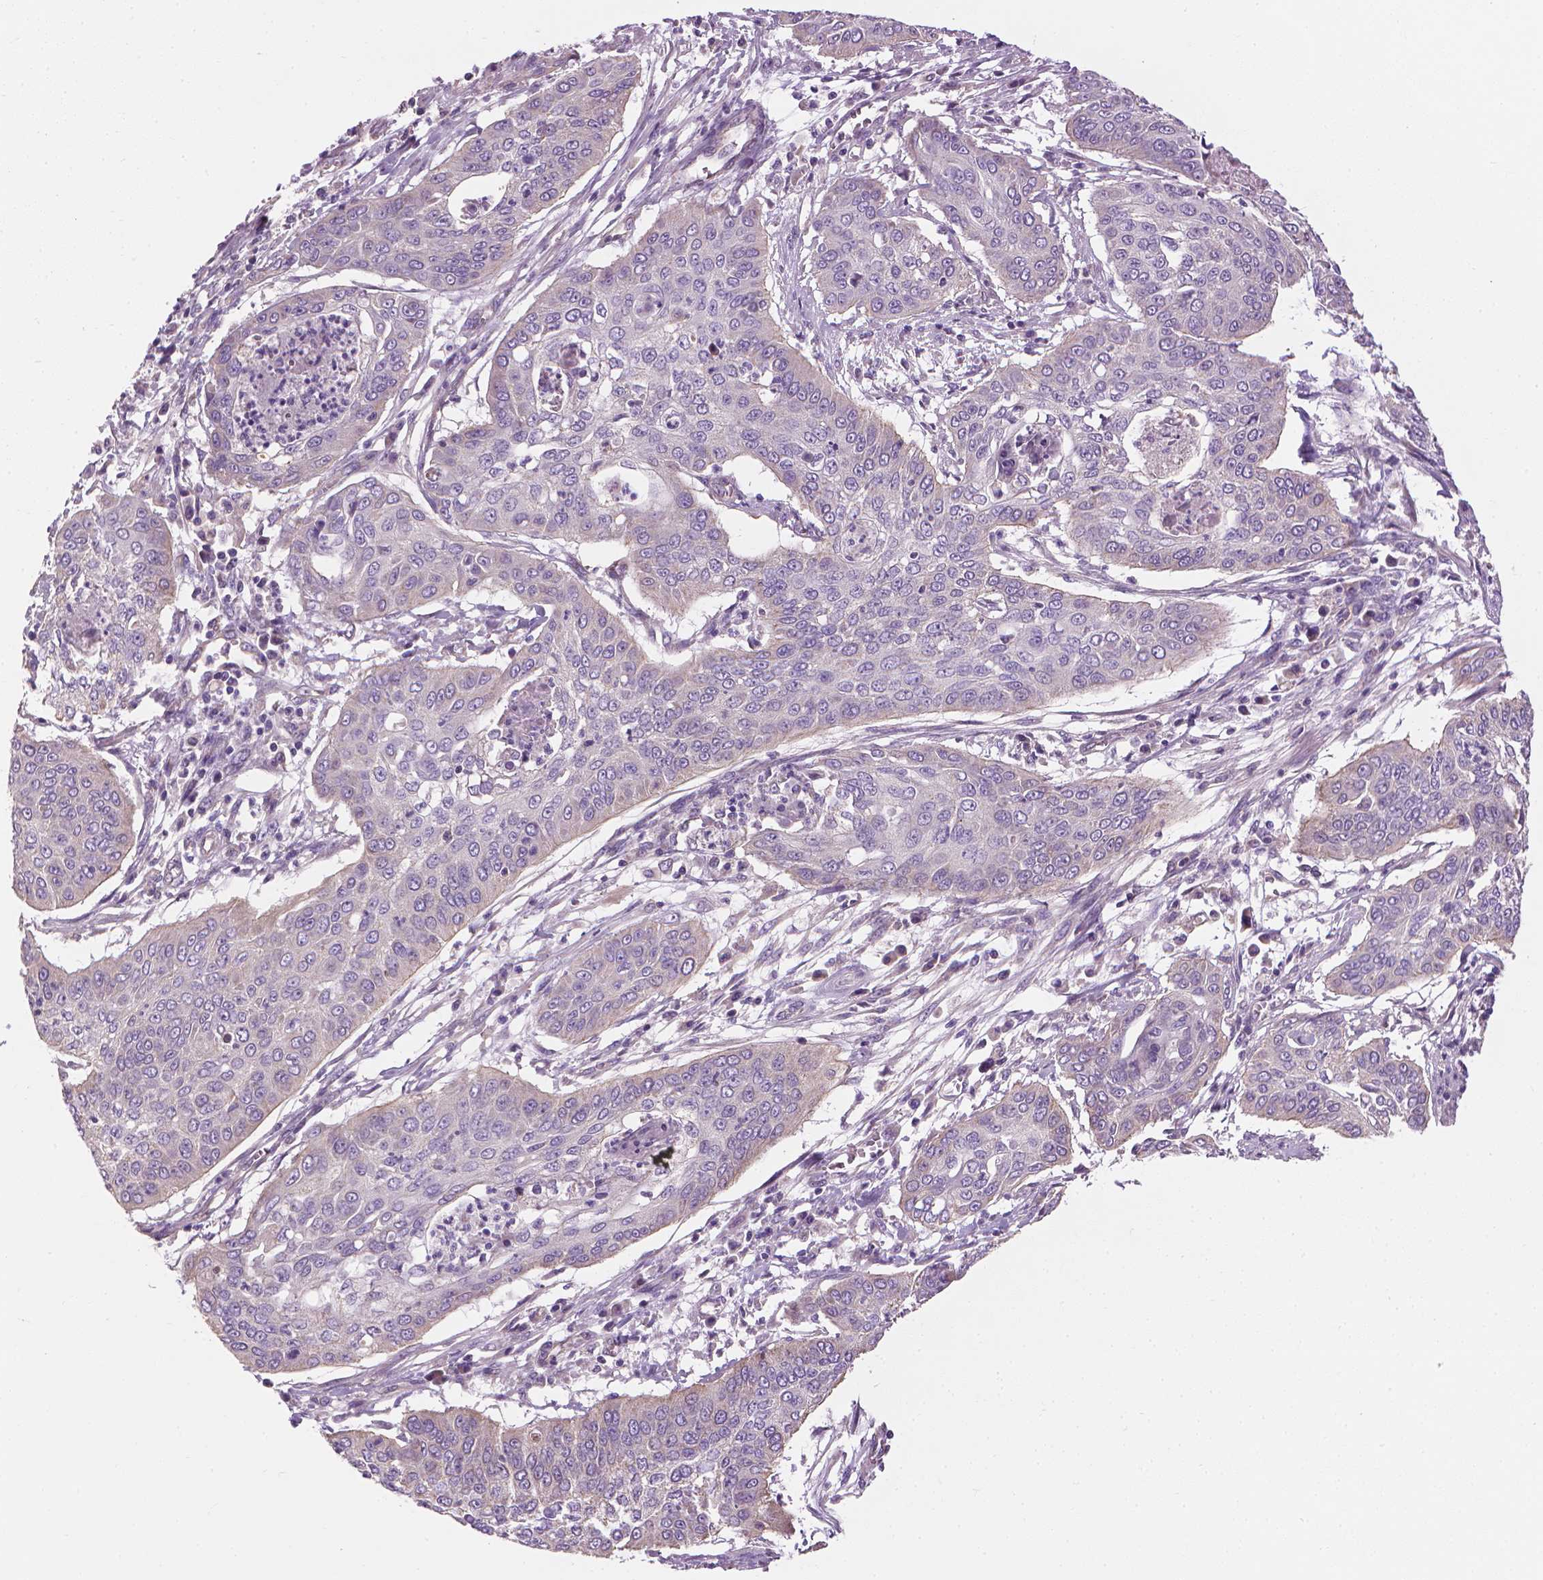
{"staining": {"intensity": "negative", "quantity": "none", "location": "none"}, "tissue": "cervical cancer", "cell_type": "Tumor cells", "image_type": "cancer", "snomed": [{"axis": "morphology", "description": "Squamous cell carcinoma, NOS"}, {"axis": "topography", "description": "Cervix"}], "caption": "Tumor cells show no significant staining in cervical cancer.", "gene": "RIIAD1", "patient": {"sex": "female", "age": 39}}